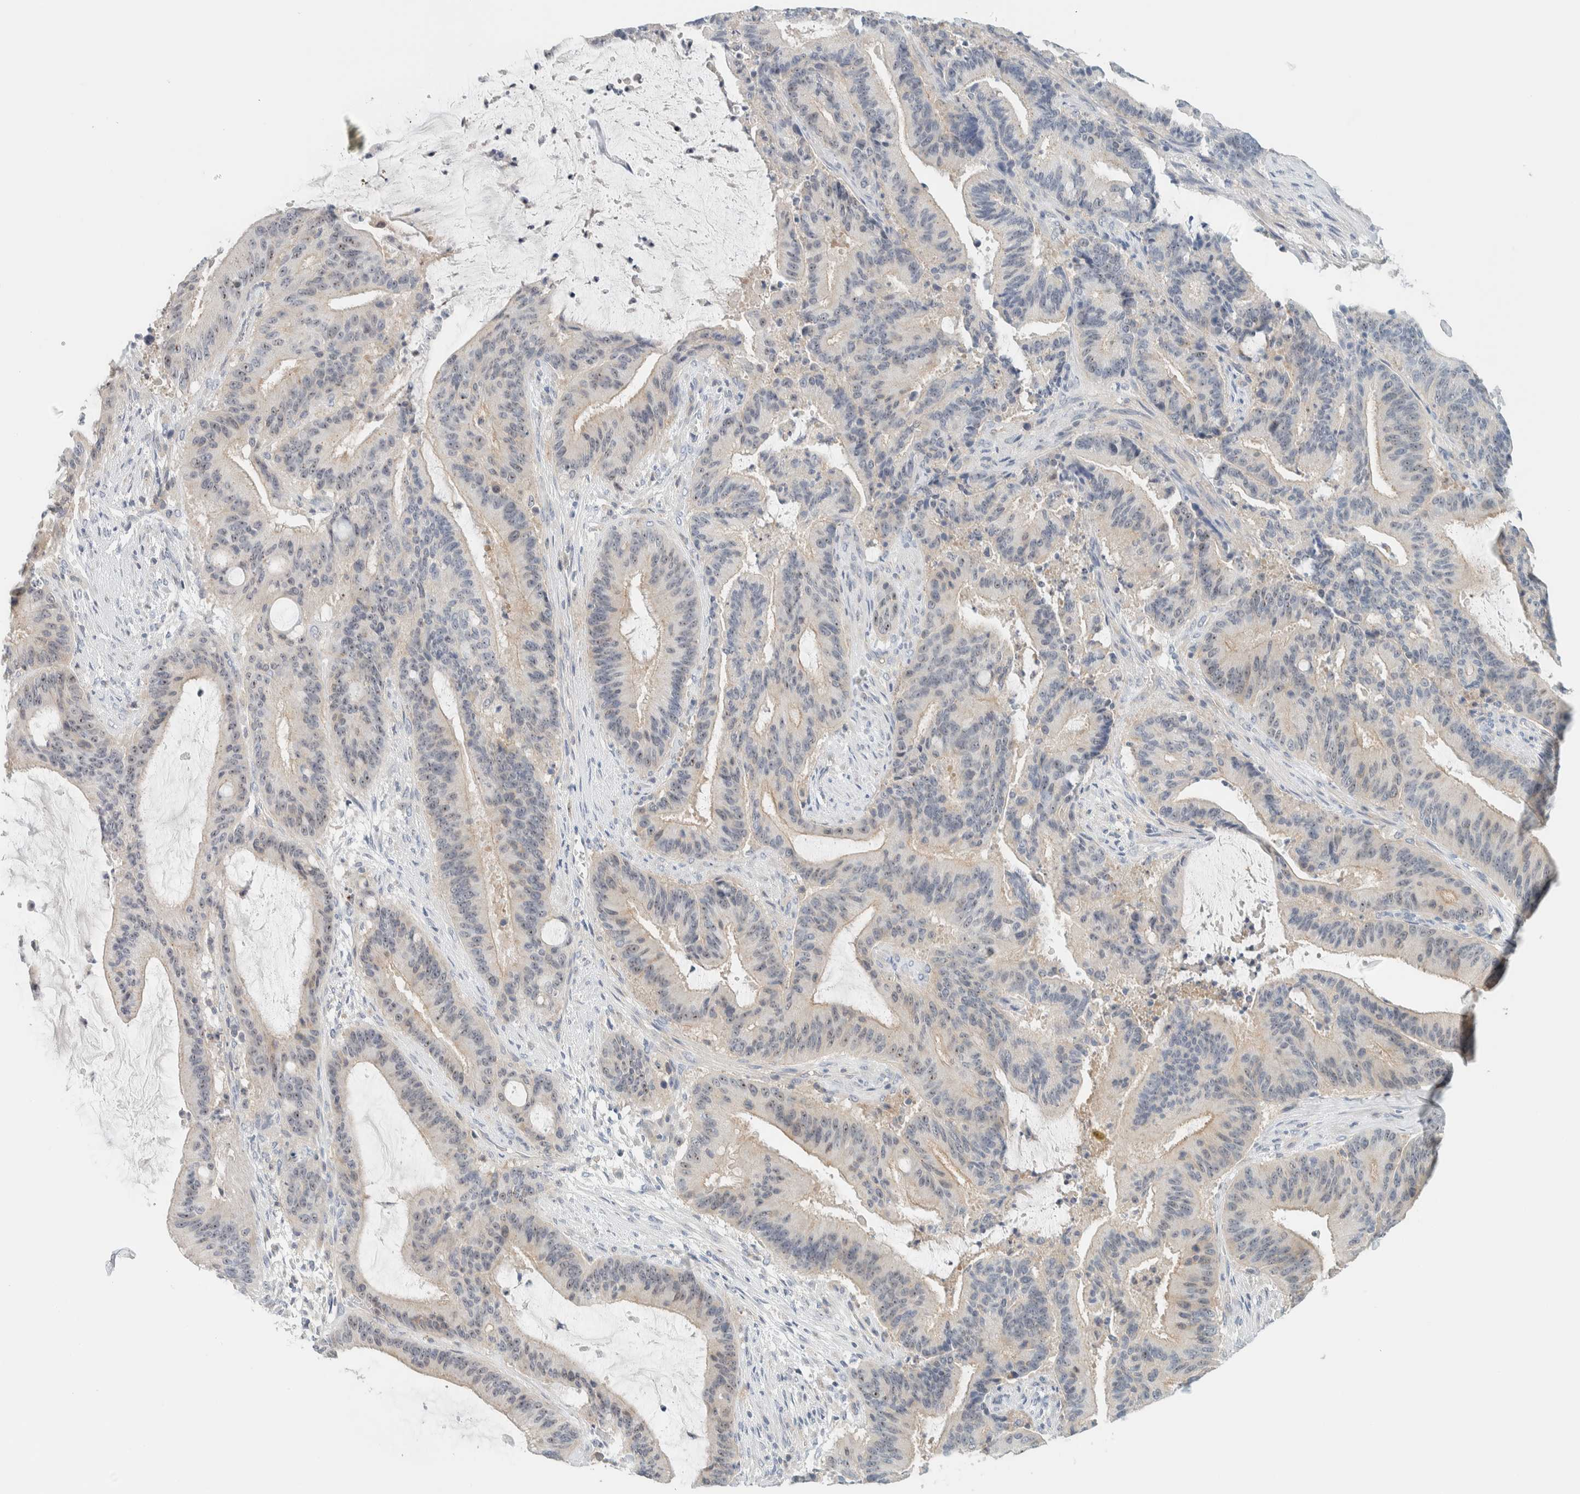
{"staining": {"intensity": "weak", "quantity": ">75%", "location": "nuclear"}, "tissue": "liver cancer", "cell_type": "Tumor cells", "image_type": "cancer", "snomed": [{"axis": "morphology", "description": "Normal tissue, NOS"}, {"axis": "morphology", "description": "Cholangiocarcinoma"}, {"axis": "topography", "description": "Liver"}, {"axis": "topography", "description": "Peripheral nerve tissue"}], "caption": "Immunohistochemical staining of human cholangiocarcinoma (liver) displays weak nuclear protein positivity in about >75% of tumor cells. The protein of interest is stained brown, and the nuclei are stained in blue (DAB (3,3'-diaminobenzidine) IHC with brightfield microscopy, high magnification).", "gene": "NDE1", "patient": {"sex": "female", "age": 73}}